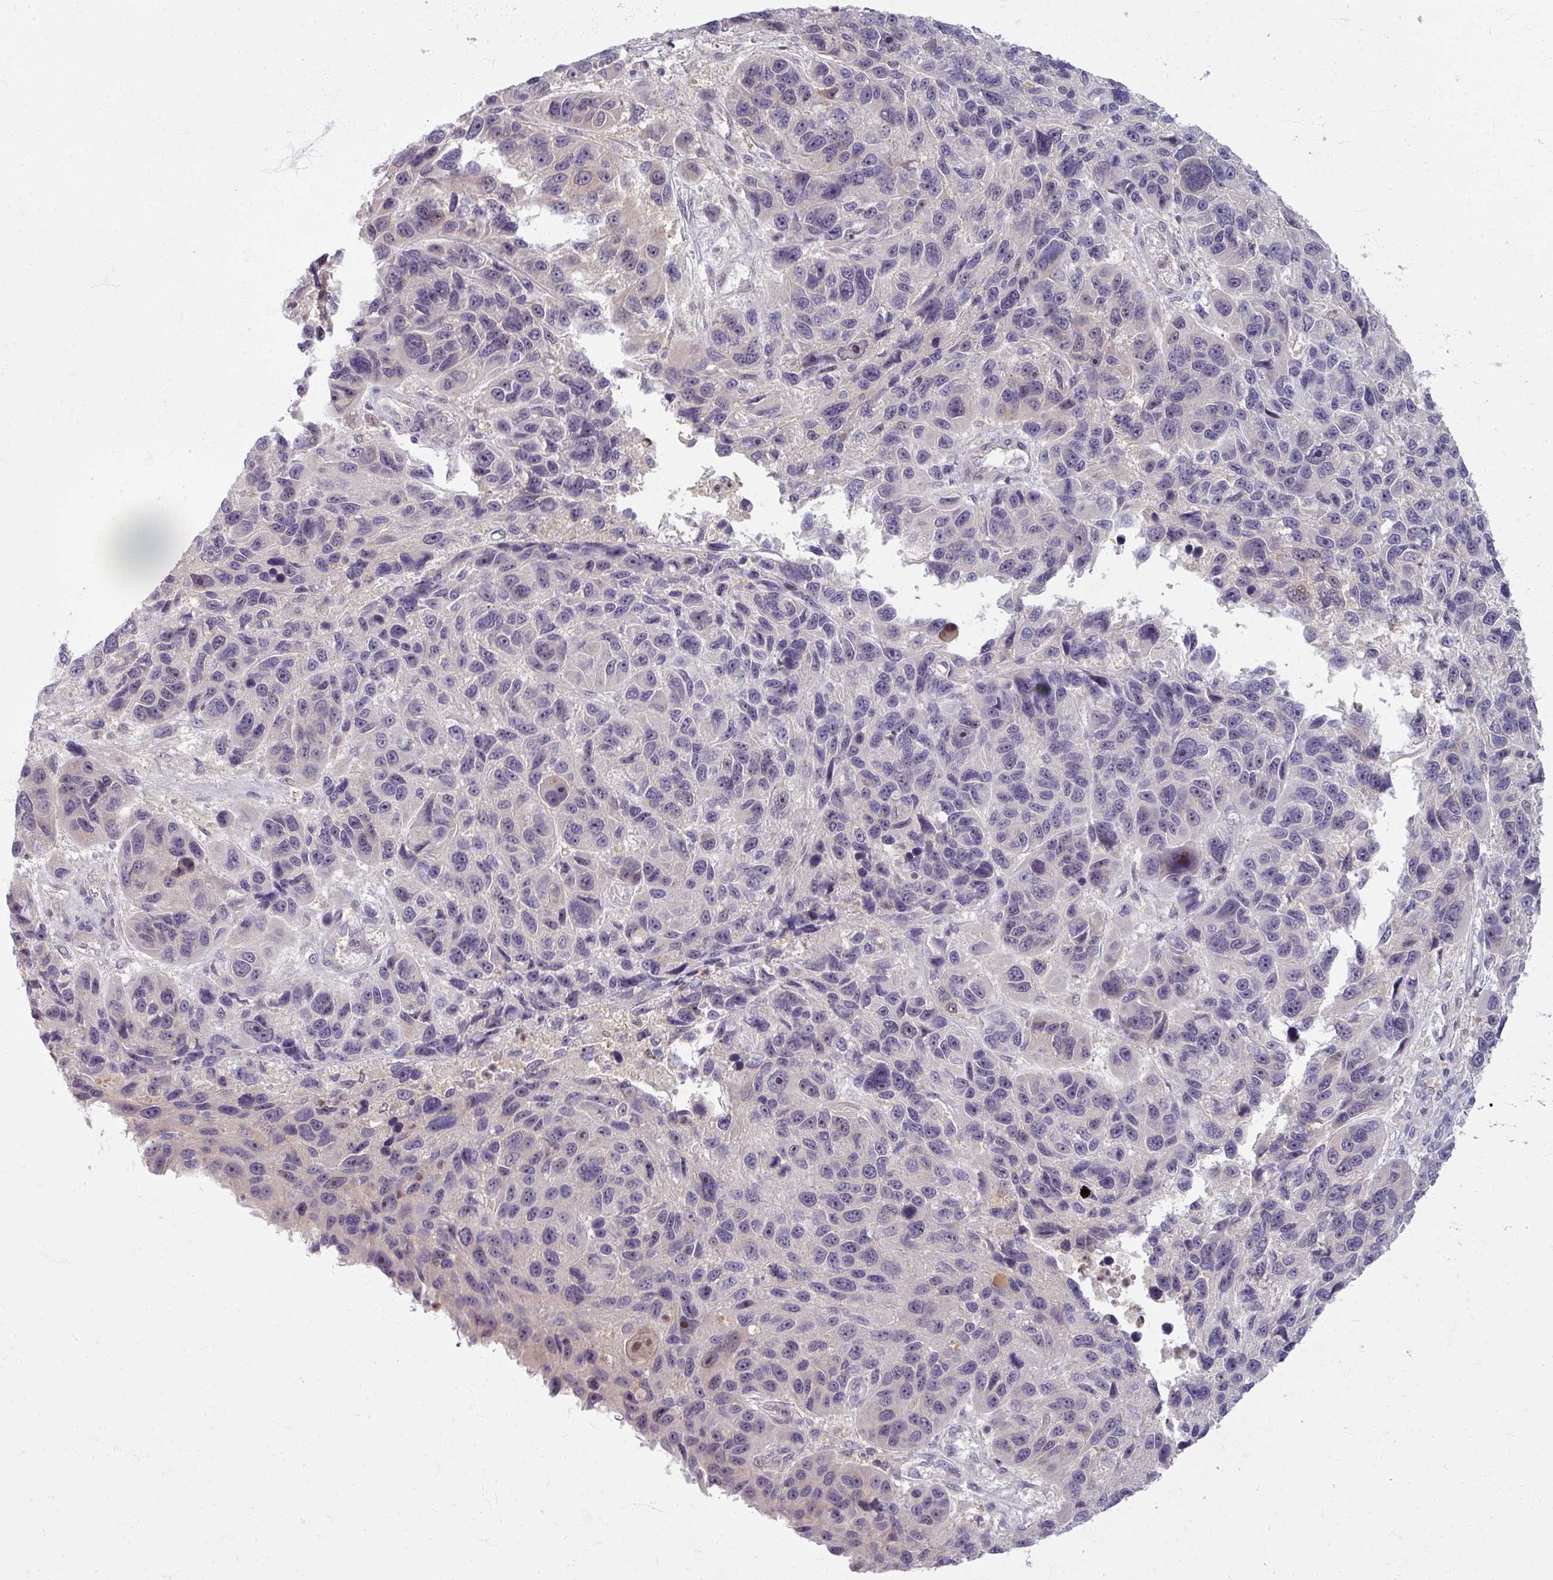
{"staining": {"intensity": "negative", "quantity": "none", "location": "none"}, "tissue": "melanoma", "cell_type": "Tumor cells", "image_type": "cancer", "snomed": [{"axis": "morphology", "description": "Malignant melanoma, NOS"}, {"axis": "topography", "description": "Skin"}], "caption": "DAB immunohistochemical staining of melanoma demonstrates no significant positivity in tumor cells.", "gene": "TTLL7", "patient": {"sex": "male", "age": 53}}